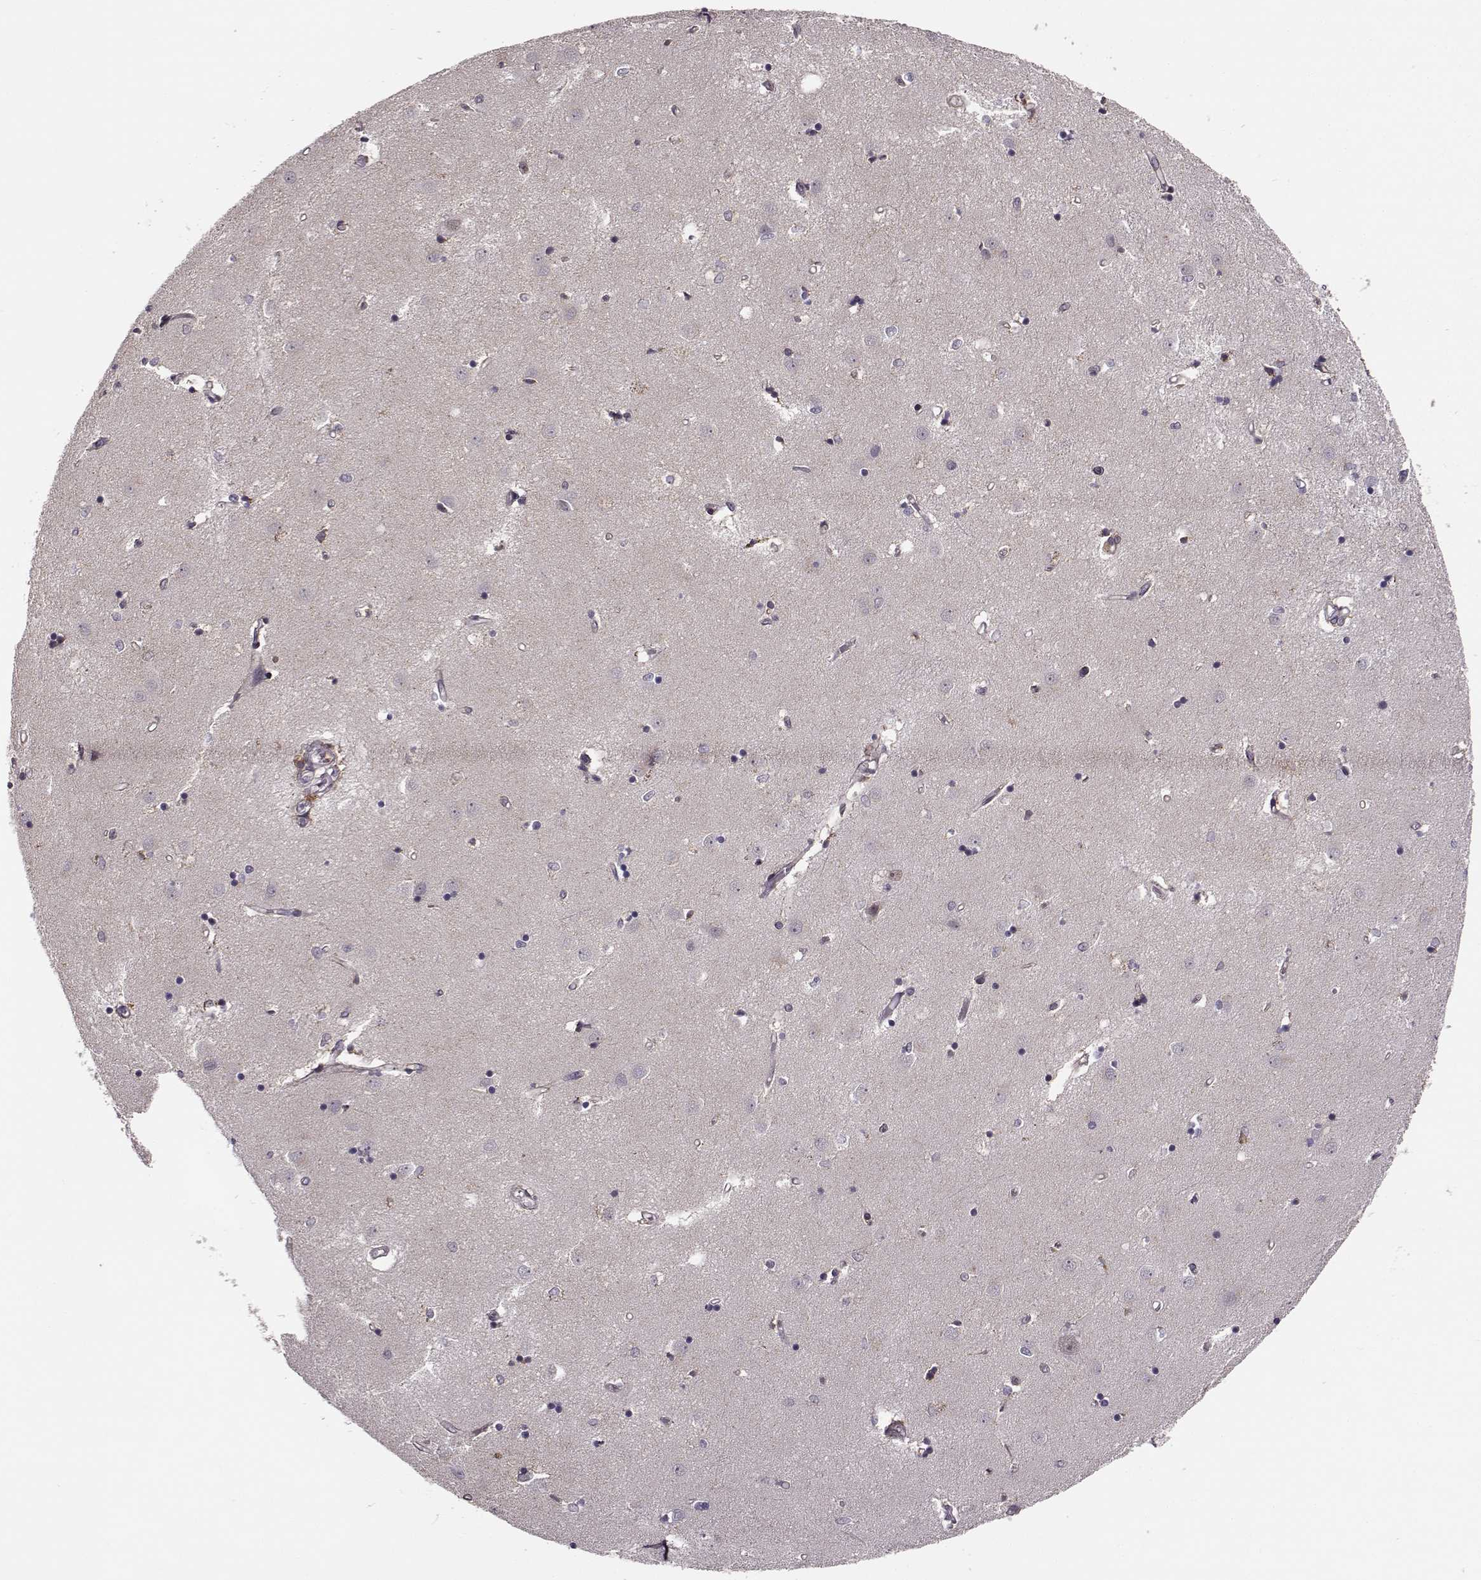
{"staining": {"intensity": "negative", "quantity": "none", "location": "none"}, "tissue": "caudate", "cell_type": "Glial cells", "image_type": "normal", "snomed": [{"axis": "morphology", "description": "Normal tissue, NOS"}, {"axis": "topography", "description": "Lateral ventricle wall"}], "caption": "IHC of unremarkable caudate reveals no expression in glial cells. (DAB immunohistochemistry (IHC) with hematoxylin counter stain).", "gene": "MFSD1", "patient": {"sex": "male", "age": 54}}